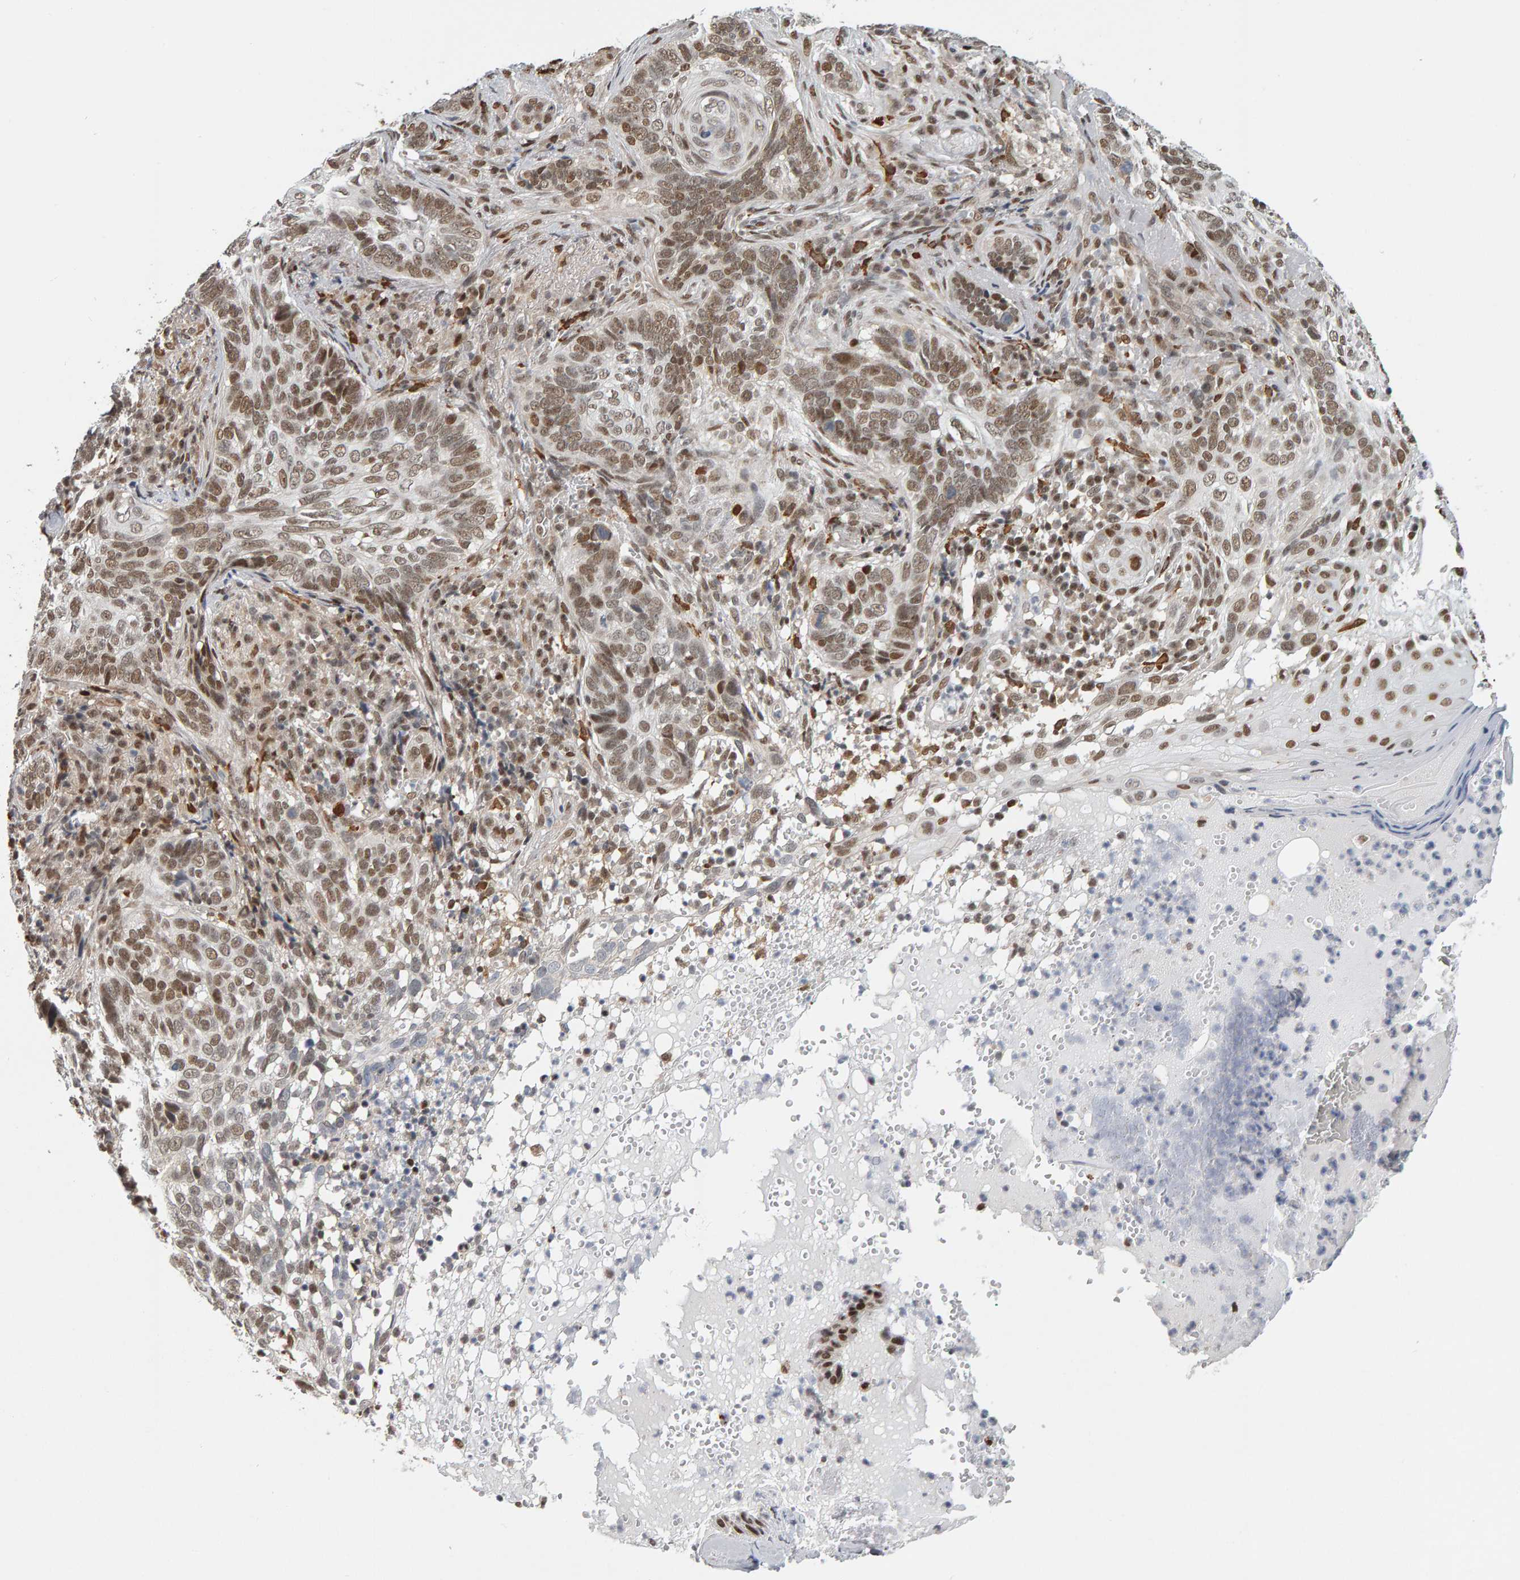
{"staining": {"intensity": "moderate", "quantity": ">75%", "location": "nuclear"}, "tissue": "skin cancer", "cell_type": "Tumor cells", "image_type": "cancer", "snomed": [{"axis": "morphology", "description": "Basal cell carcinoma"}, {"axis": "topography", "description": "Skin"}], "caption": "Immunohistochemical staining of basal cell carcinoma (skin) displays medium levels of moderate nuclear protein staining in about >75% of tumor cells.", "gene": "ATF7IP", "patient": {"sex": "female", "age": 89}}